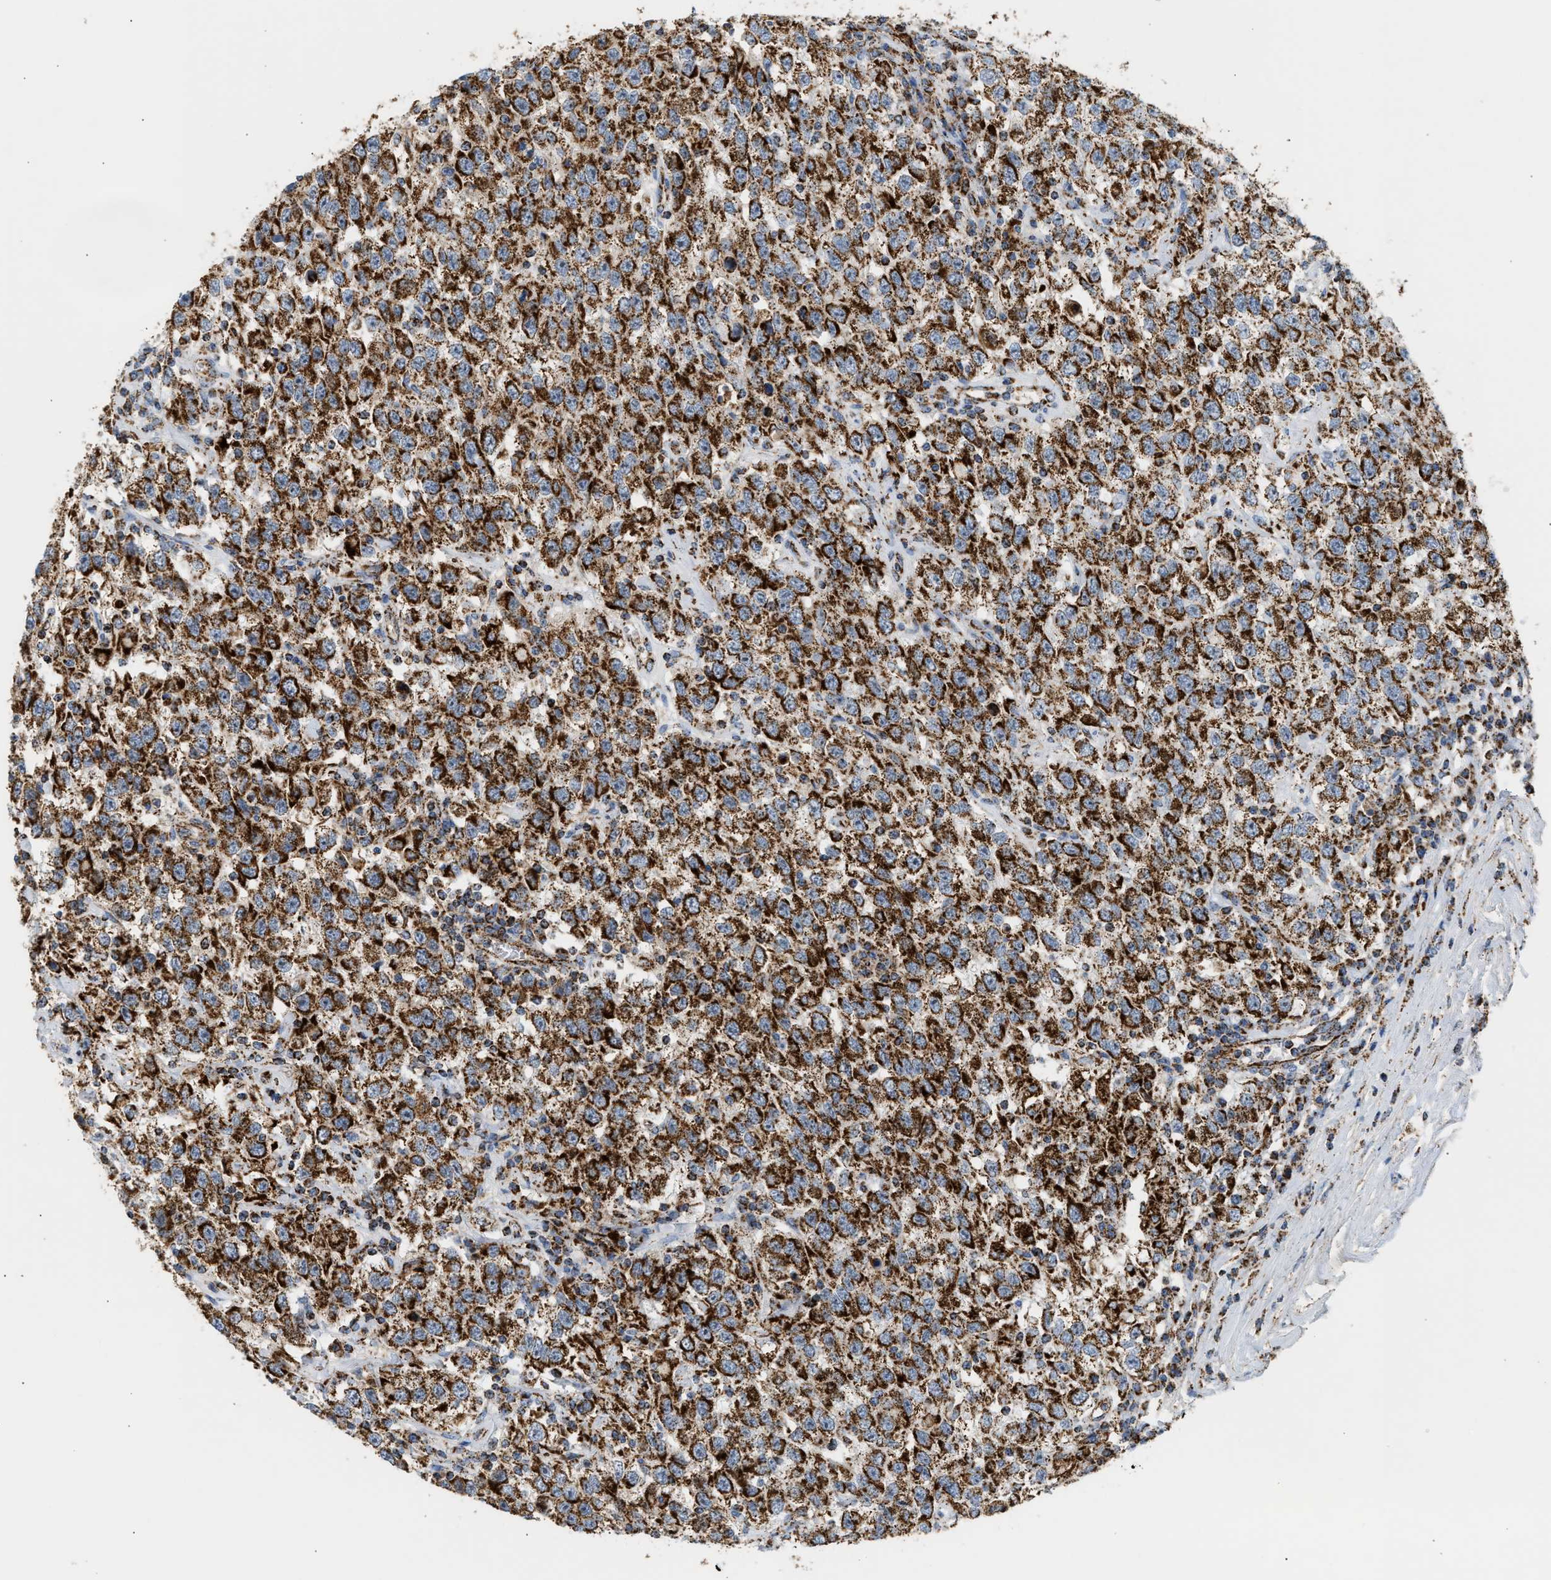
{"staining": {"intensity": "strong", "quantity": ">75%", "location": "cytoplasmic/membranous"}, "tissue": "testis cancer", "cell_type": "Tumor cells", "image_type": "cancer", "snomed": [{"axis": "morphology", "description": "Seminoma, NOS"}, {"axis": "topography", "description": "Testis"}], "caption": "High-magnification brightfield microscopy of seminoma (testis) stained with DAB (brown) and counterstained with hematoxylin (blue). tumor cells exhibit strong cytoplasmic/membranous staining is identified in about>75% of cells. The protein is stained brown, and the nuclei are stained in blue (DAB (3,3'-diaminobenzidine) IHC with brightfield microscopy, high magnification).", "gene": "OGDH", "patient": {"sex": "male", "age": 41}}